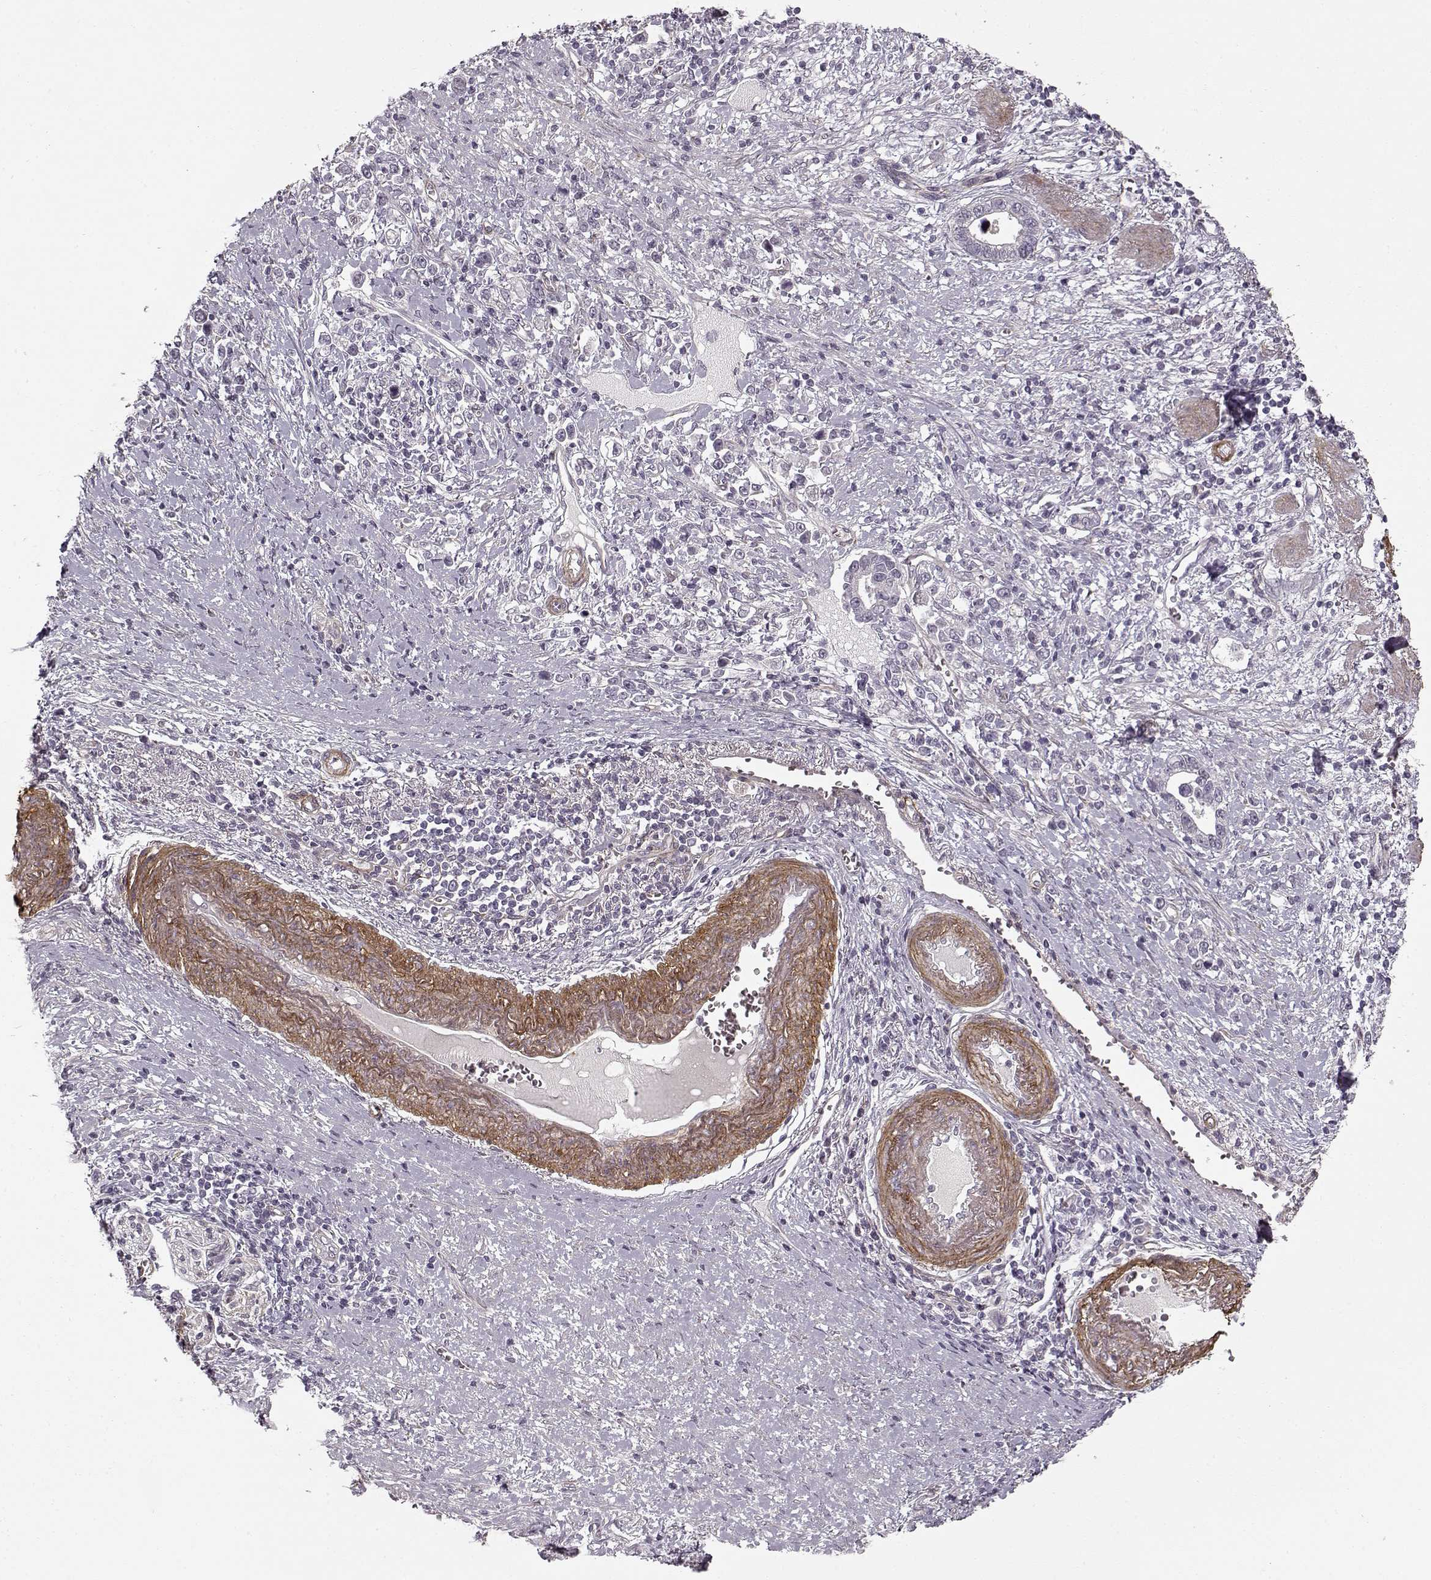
{"staining": {"intensity": "negative", "quantity": "none", "location": "none"}, "tissue": "stomach cancer", "cell_type": "Tumor cells", "image_type": "cancer", "snomed": [{"axis": "morphology", "description": "Adenocarcinoma, NOS"}, {"axis": "topography", "description": "Stomach"}], "caption": "Stomach adenocarcinoma was stained to show a protein in brown. There is no significant positivity in tumor cells.", "gene": "LAMB2", "patient": {"sex": "male", "age": 63}}